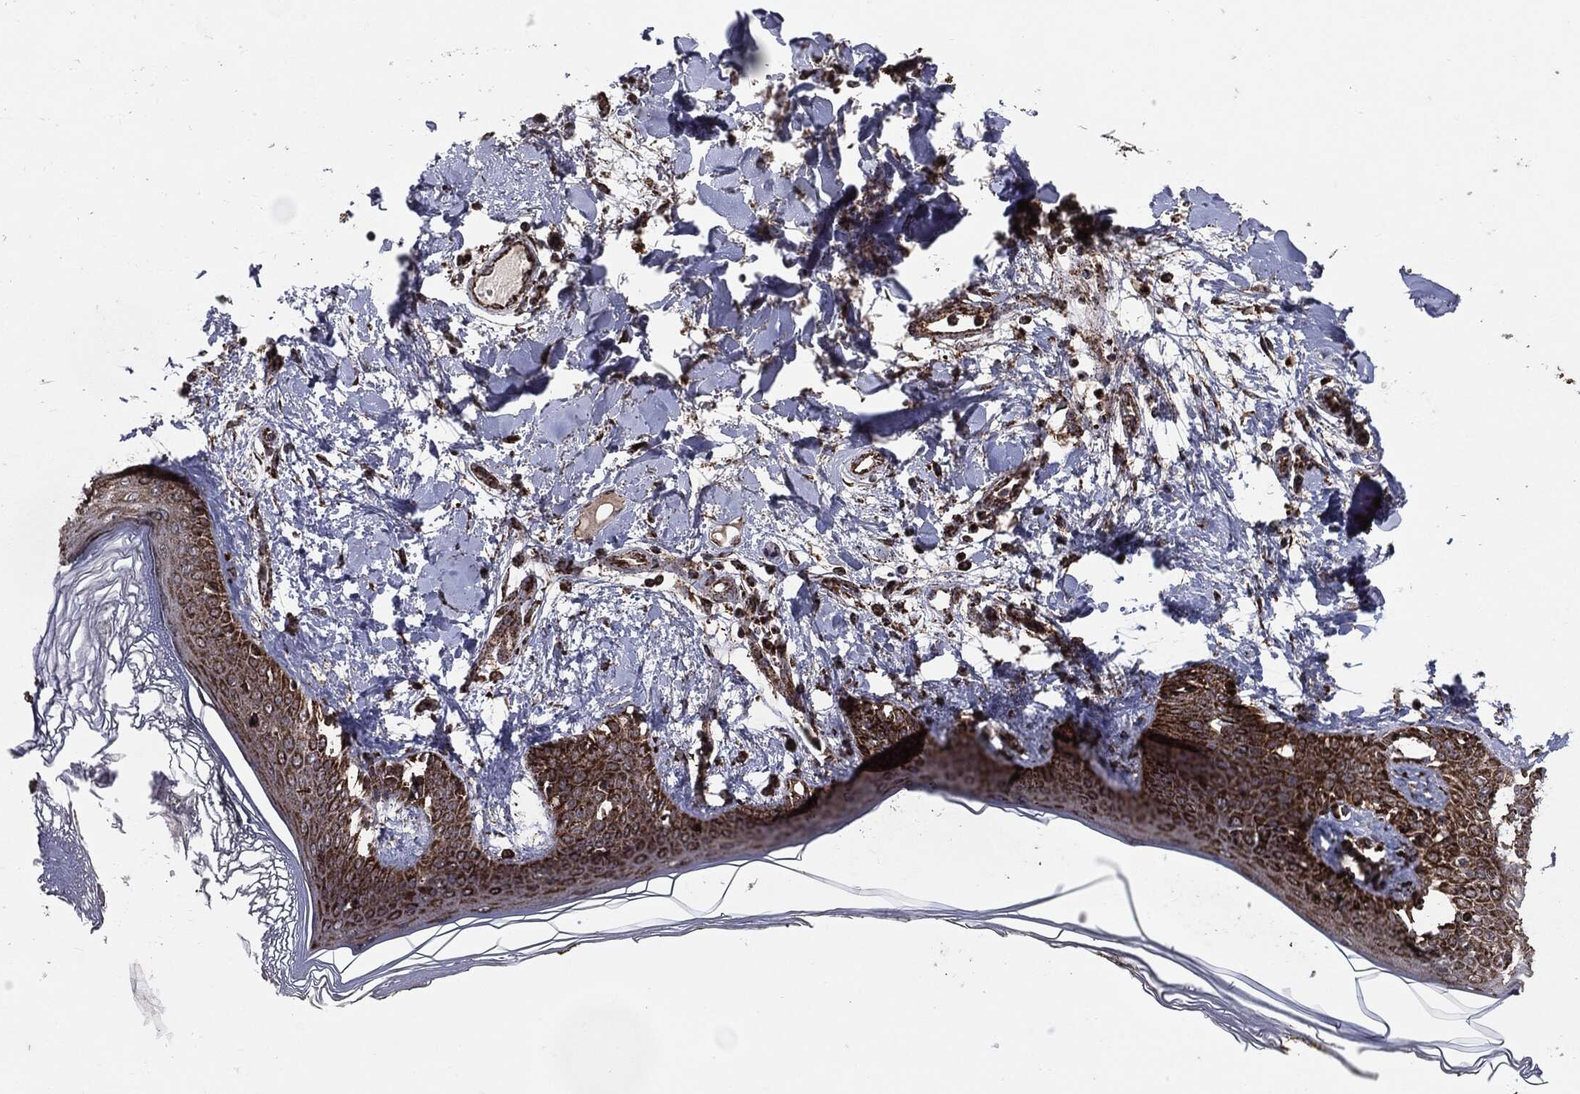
{"staining": {"intensity": "strong", "quantity": "25%-75%", "location": "cytoplasmic/membranous"}, "tissue": "skin", "cell_type": "Fibroblasts", "image_type": "normal", "snomed": [{"axis": "morphology", "description": "Normal tissue, NOS"}, {"axis": "morphology", "description": "Malignant melanoma, NOS"}, {"axis": "topography", "description": "Skin"}], "caption": "A photomicrograph of human skin stained for a protein reveals strong cytoplasmic/membranous brown staining in fibroblasts.", "gene": "MAP2K1", "patient": {"sex": "female", "age": 34}}